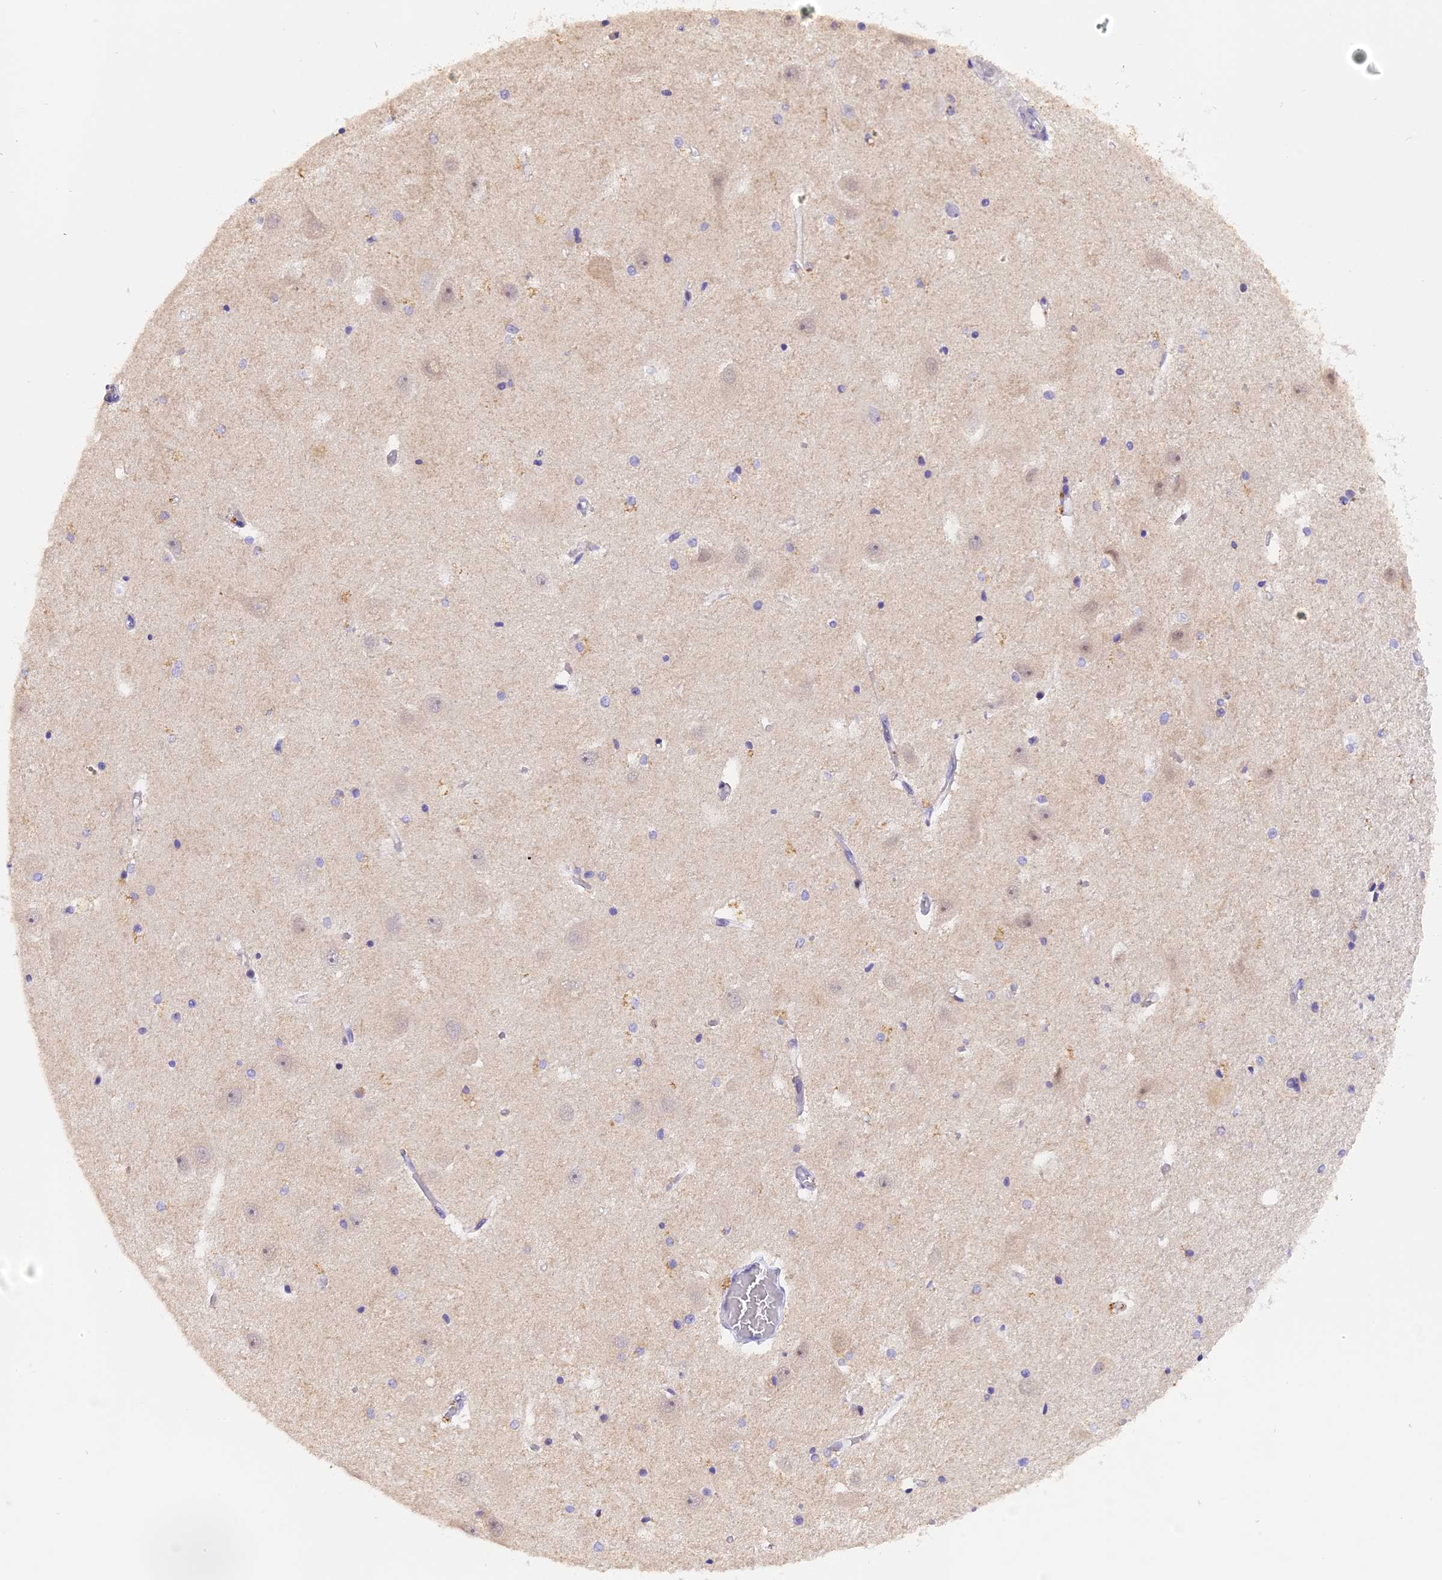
{"staining": {"intensity": "negative", "quantity": "none", "location": "none"}, "tissue": "hippocampus", "cell_type": "Glial cells", "image_type": "normal", "snomed": [{"axis": "morphology", "description": "Normal tissue, NOS"}, {"axis": "topography", "description": "Hippocampus"}], "caption": "Image shows no significant protein positivity in glial cells of benign hippocampus. The staining was performed using DAB (3,3'-diaminobenzidine) to visualize the protein expression in brown, while the nuclei were stained in blue with hematoxylin (Magnification: 20x).", "gene": "PKIA", "patient": {"sex": "female", "age": 52}}